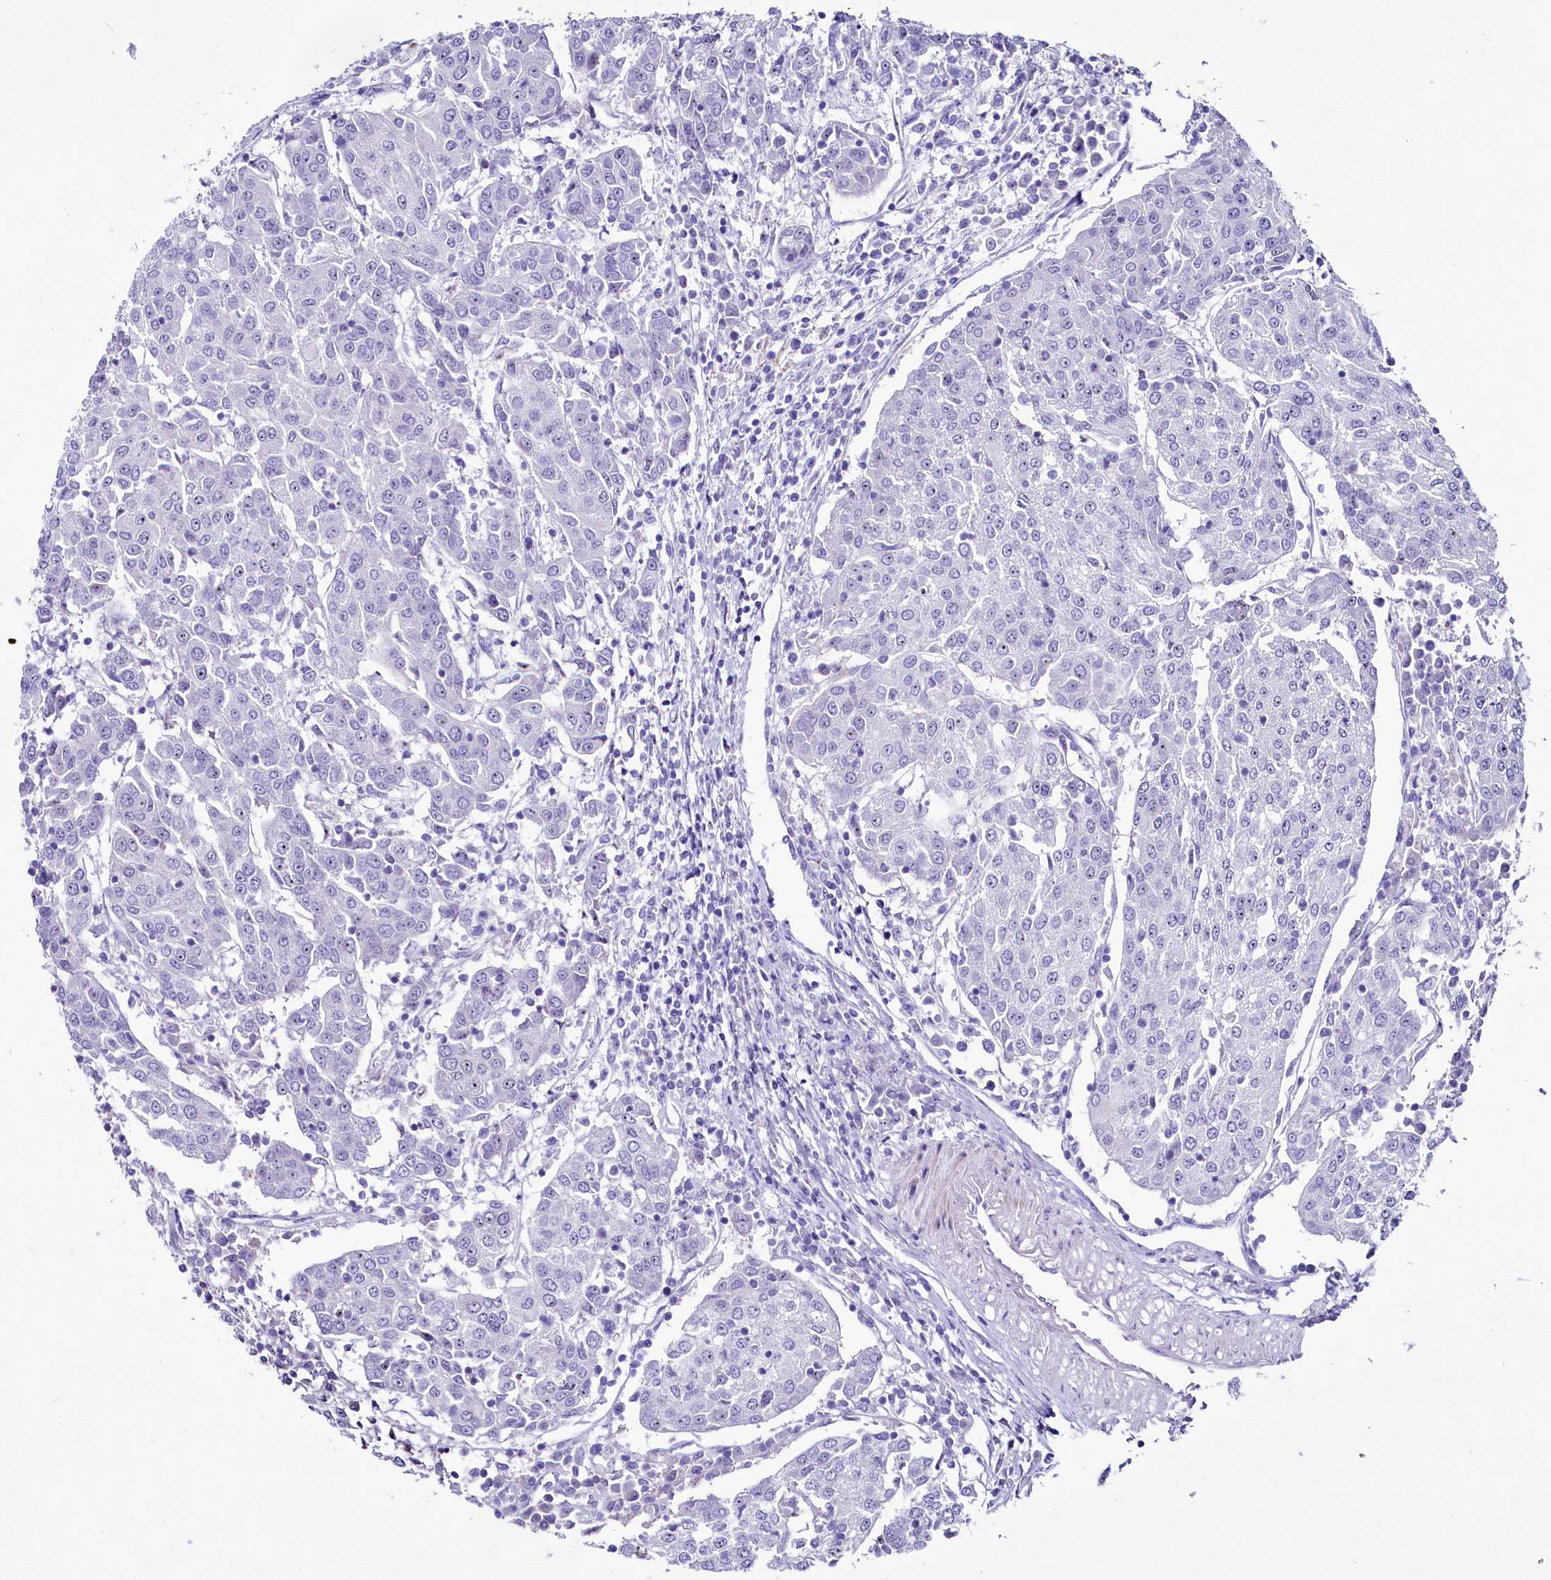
{"staining": {"intensity": "negative", "quantity": "none", "location": "none"}, "tissue": "urothelial cancer", "cell_type": "Tumor cells", "image_type": "cancer", "snomed": [{"axis": "morphology", "description": "Urothelial carcinoma, High grade"}, {"axis": "topography", "description": "Urinary bladder"}], "caption": "This is an immunohistochemistry photomicrograph of human urothelial cancer. There is no positivity in tumor cells.", "gene": "SH3TC2", "patient": {"sex": "female", "age": 85}}